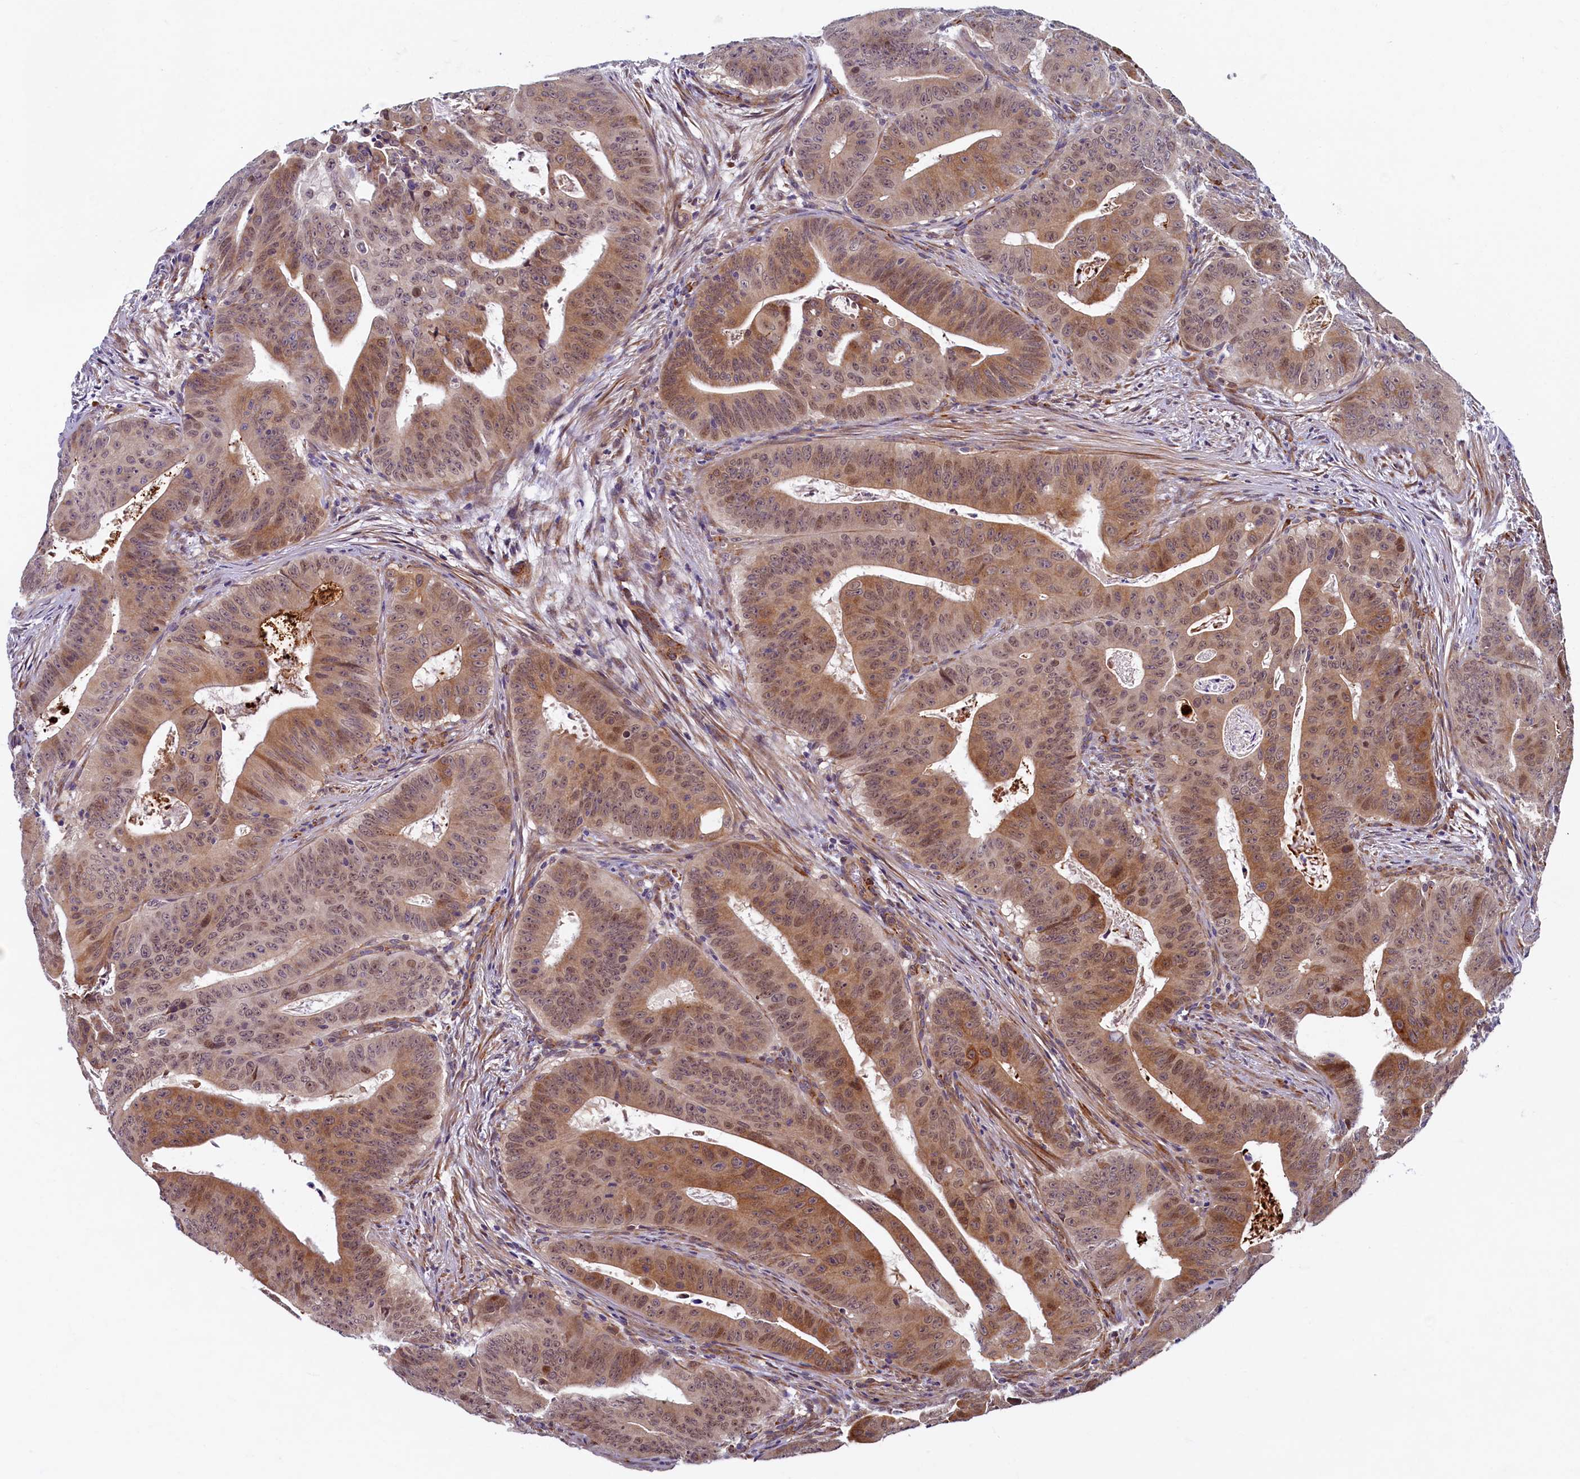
{"staining": {"intensity": "moderate", "quantity": ">75%", "location": "cytoplasmic/membranous,nuclear"}, "tissue": "colorectal cancer", "cell_type": "Tumor cells", "image_type": "cancer", "snomed": [{"axis": "morphology", "description": "Adenocarcinoma, NOS"}, {"axis": "topography", "description": "Rectum"}], "caption": "An image of colorectal adenocarcinoma stained for a protein exhibits moderate cytoplasmic/membranous and nuclear brown staining in tumor cells.", "gene": "SLC16A14", "patient": {"sex": "female", "age": 75}}